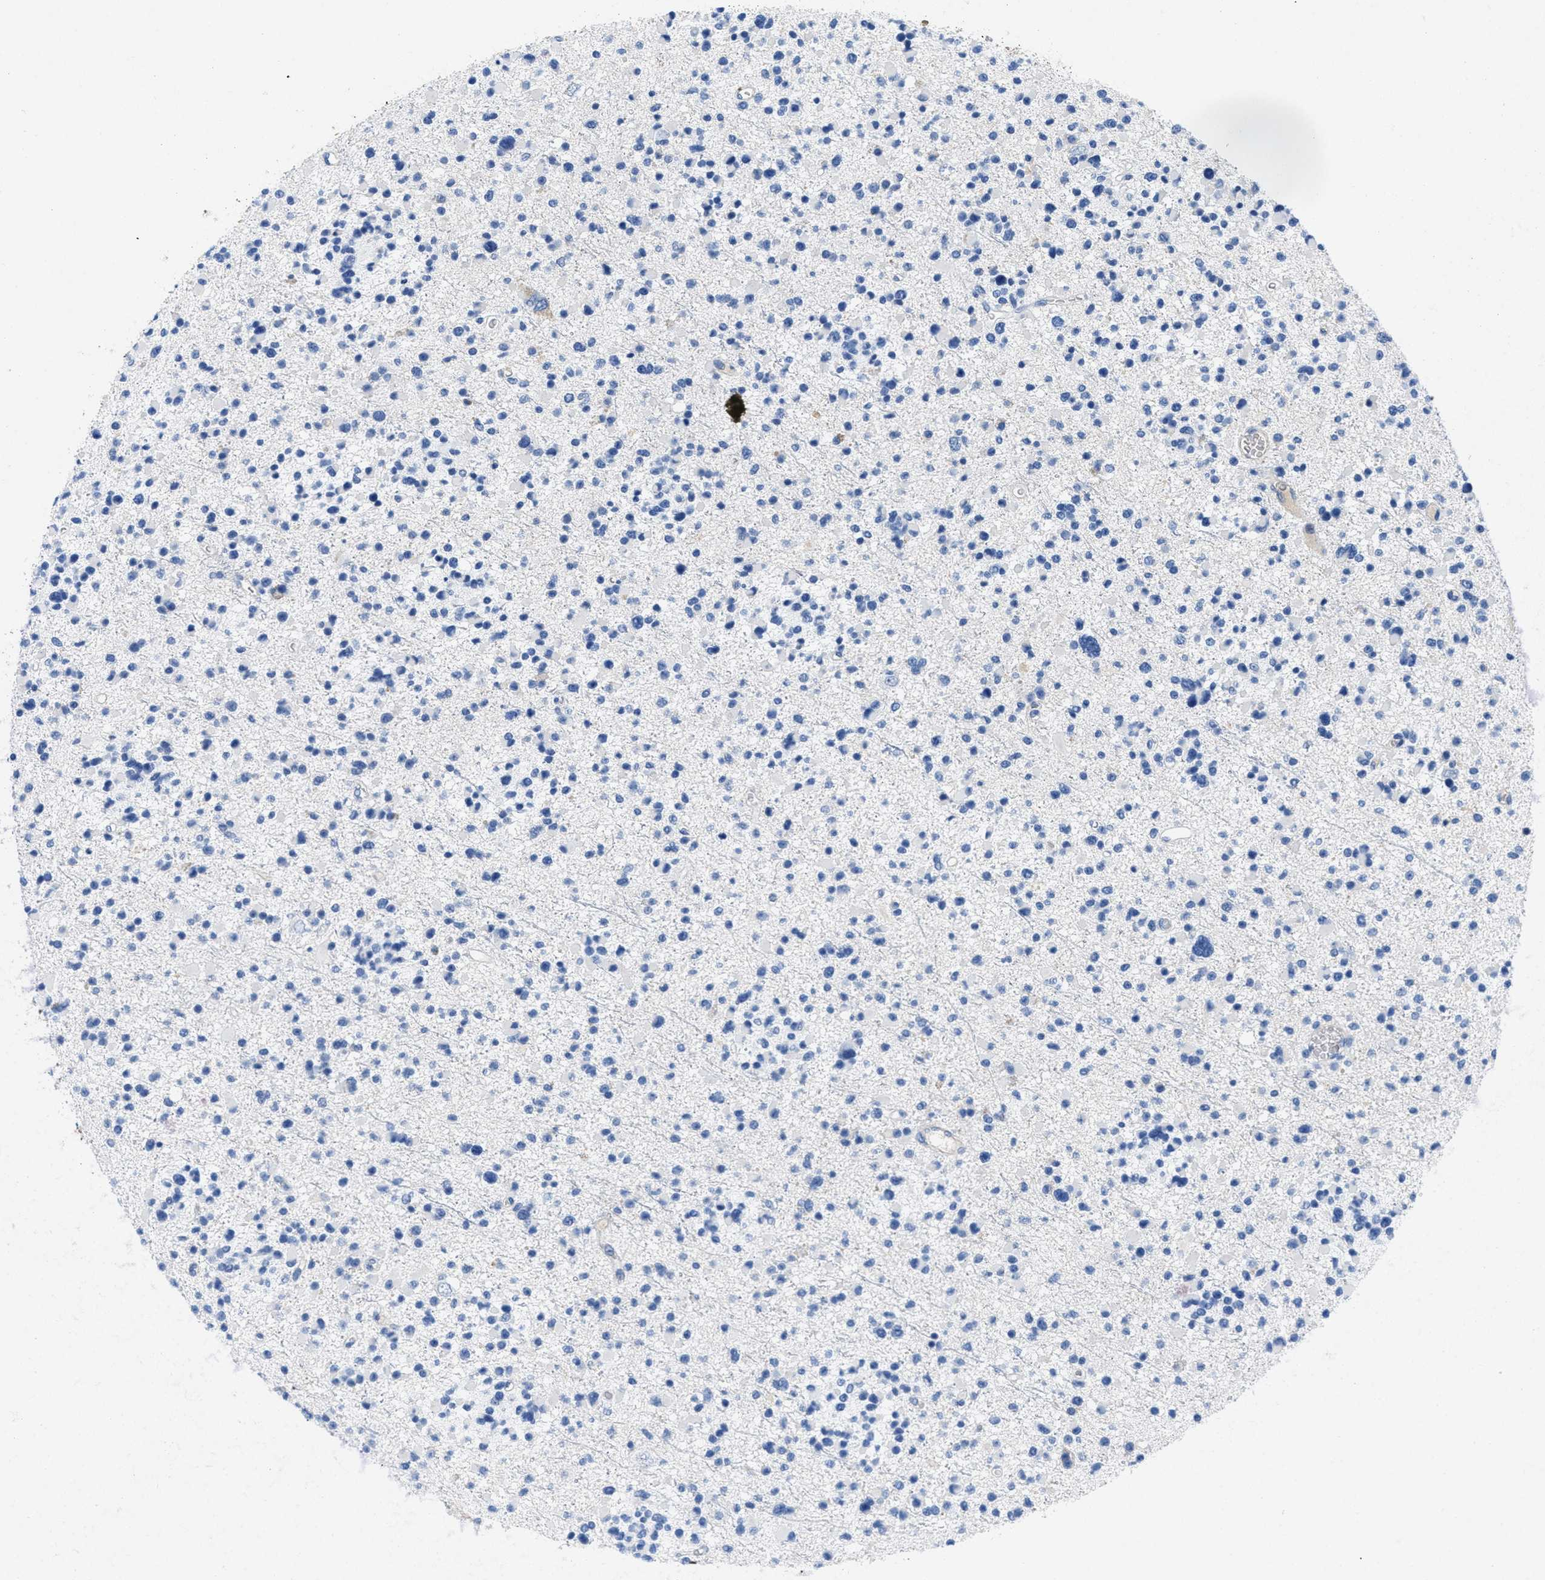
{"staining": {"intensity": "negative", "quantity": "none", "location": "none"}, "tissue": "glioma", "cell_type": "Tumor cells", "image_type": "cancer", "snomed": [{"axis": "morphology", "description": "Glioma, malignant, Low grade"}, {"axis": "topography", "description": "Brain"}], "caption": "The micrograph demonstrates no staining of tumor cells in malignant glioma (low-grade).", "gene": "TMEM68", "patient": {"sex": "female", "age": 22}}